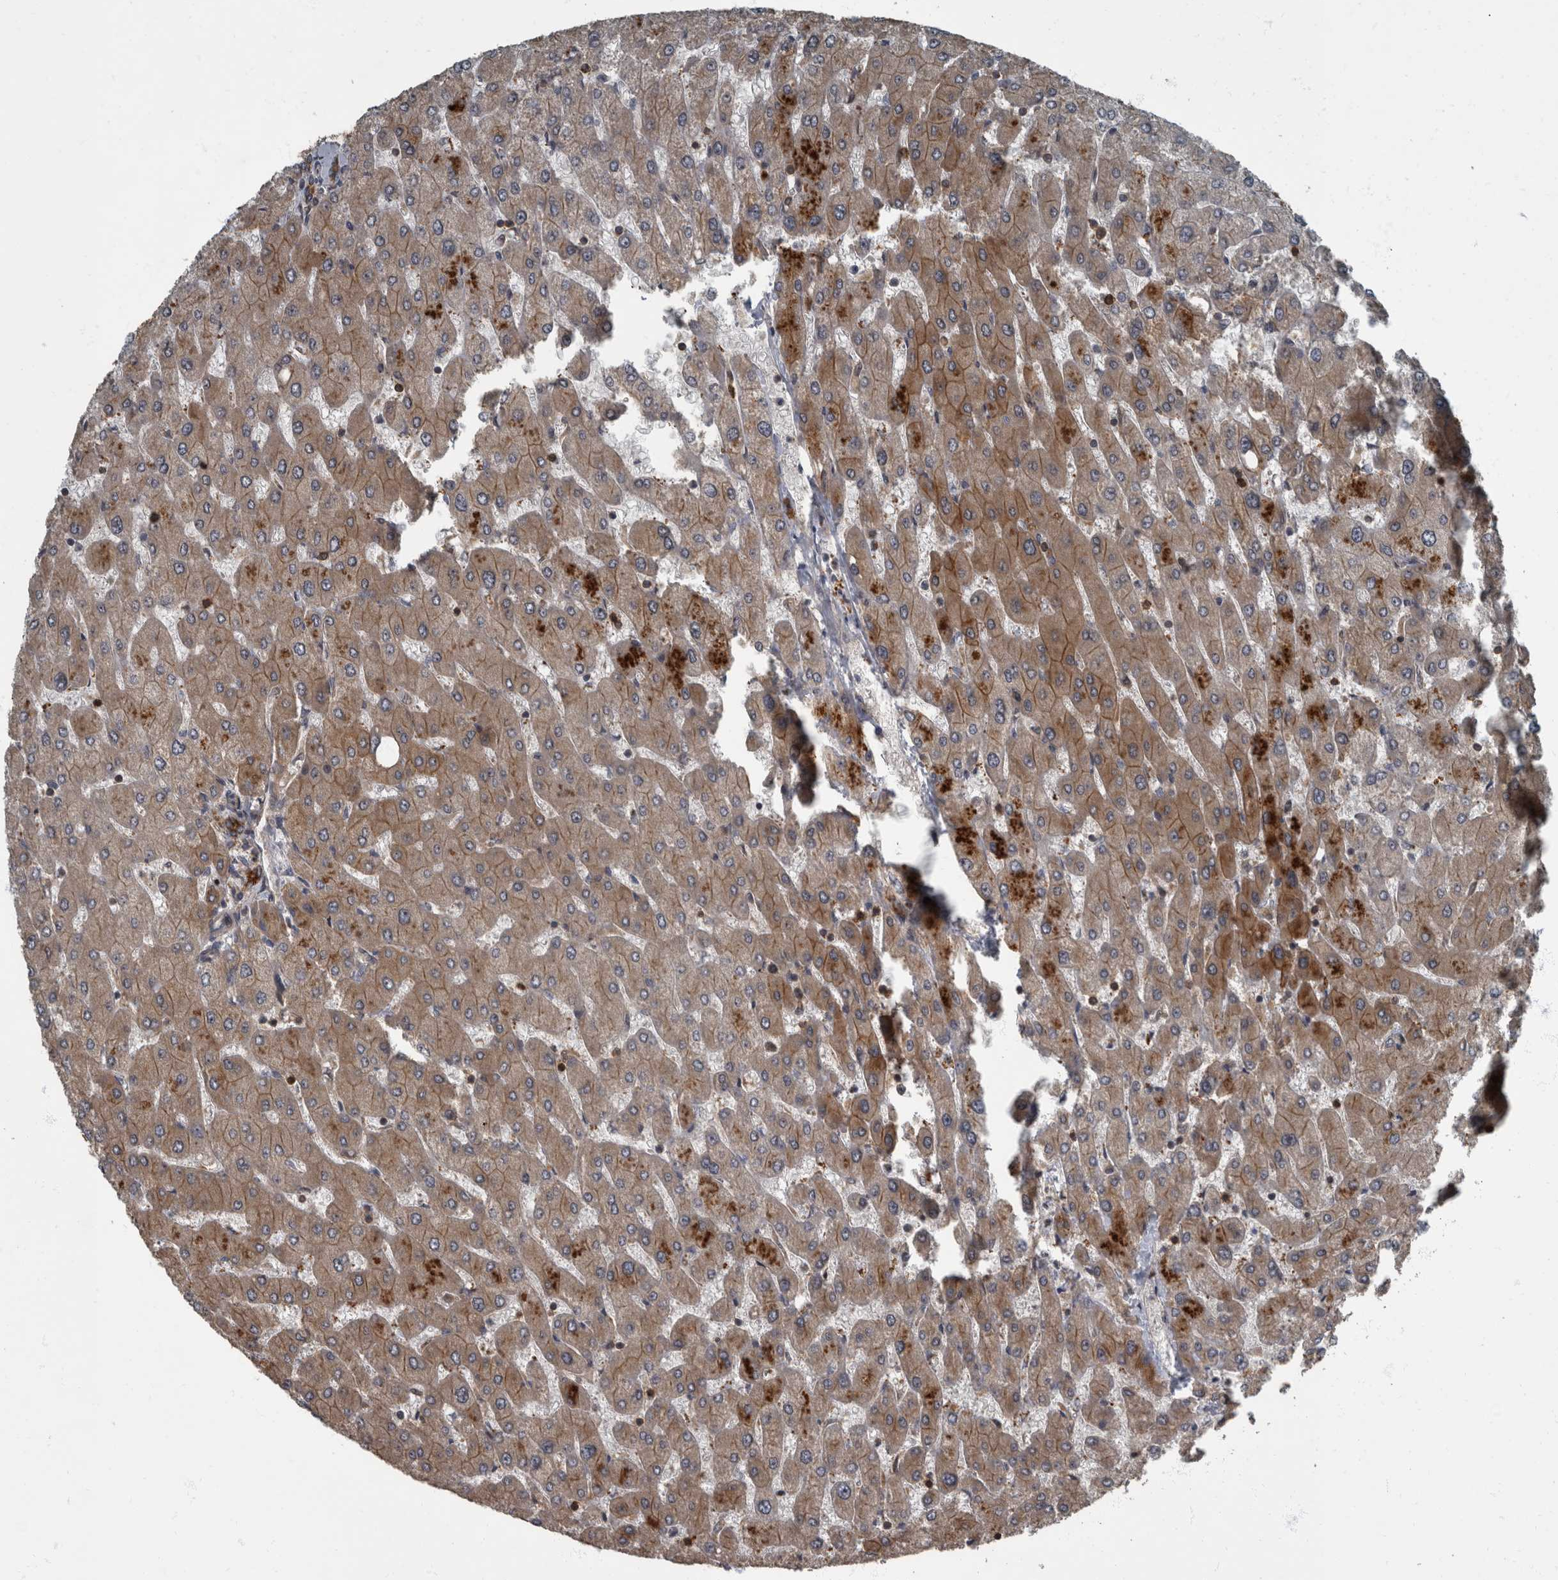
{"staining": {"intensity": "strong", "quantity": ">75%", "location": "cytoplasmic/membranous"}, "tissue": "liver", "cell_type": "Cholangiocytes", "image_type": "normal", "snomed": [{"axis": "morphology", "description": "Normal tissue, NOS"}, {"axis": "topography", "description": "Liver"}], "caption": "Unremarkable liver demonstrates strong cytoplasmic/membranous staining in about >75% of cholangiocytes, visualized by immunohistochemistry.", "gene": "RABGGTB", "patient": {"sex": "male", "age": 55}}